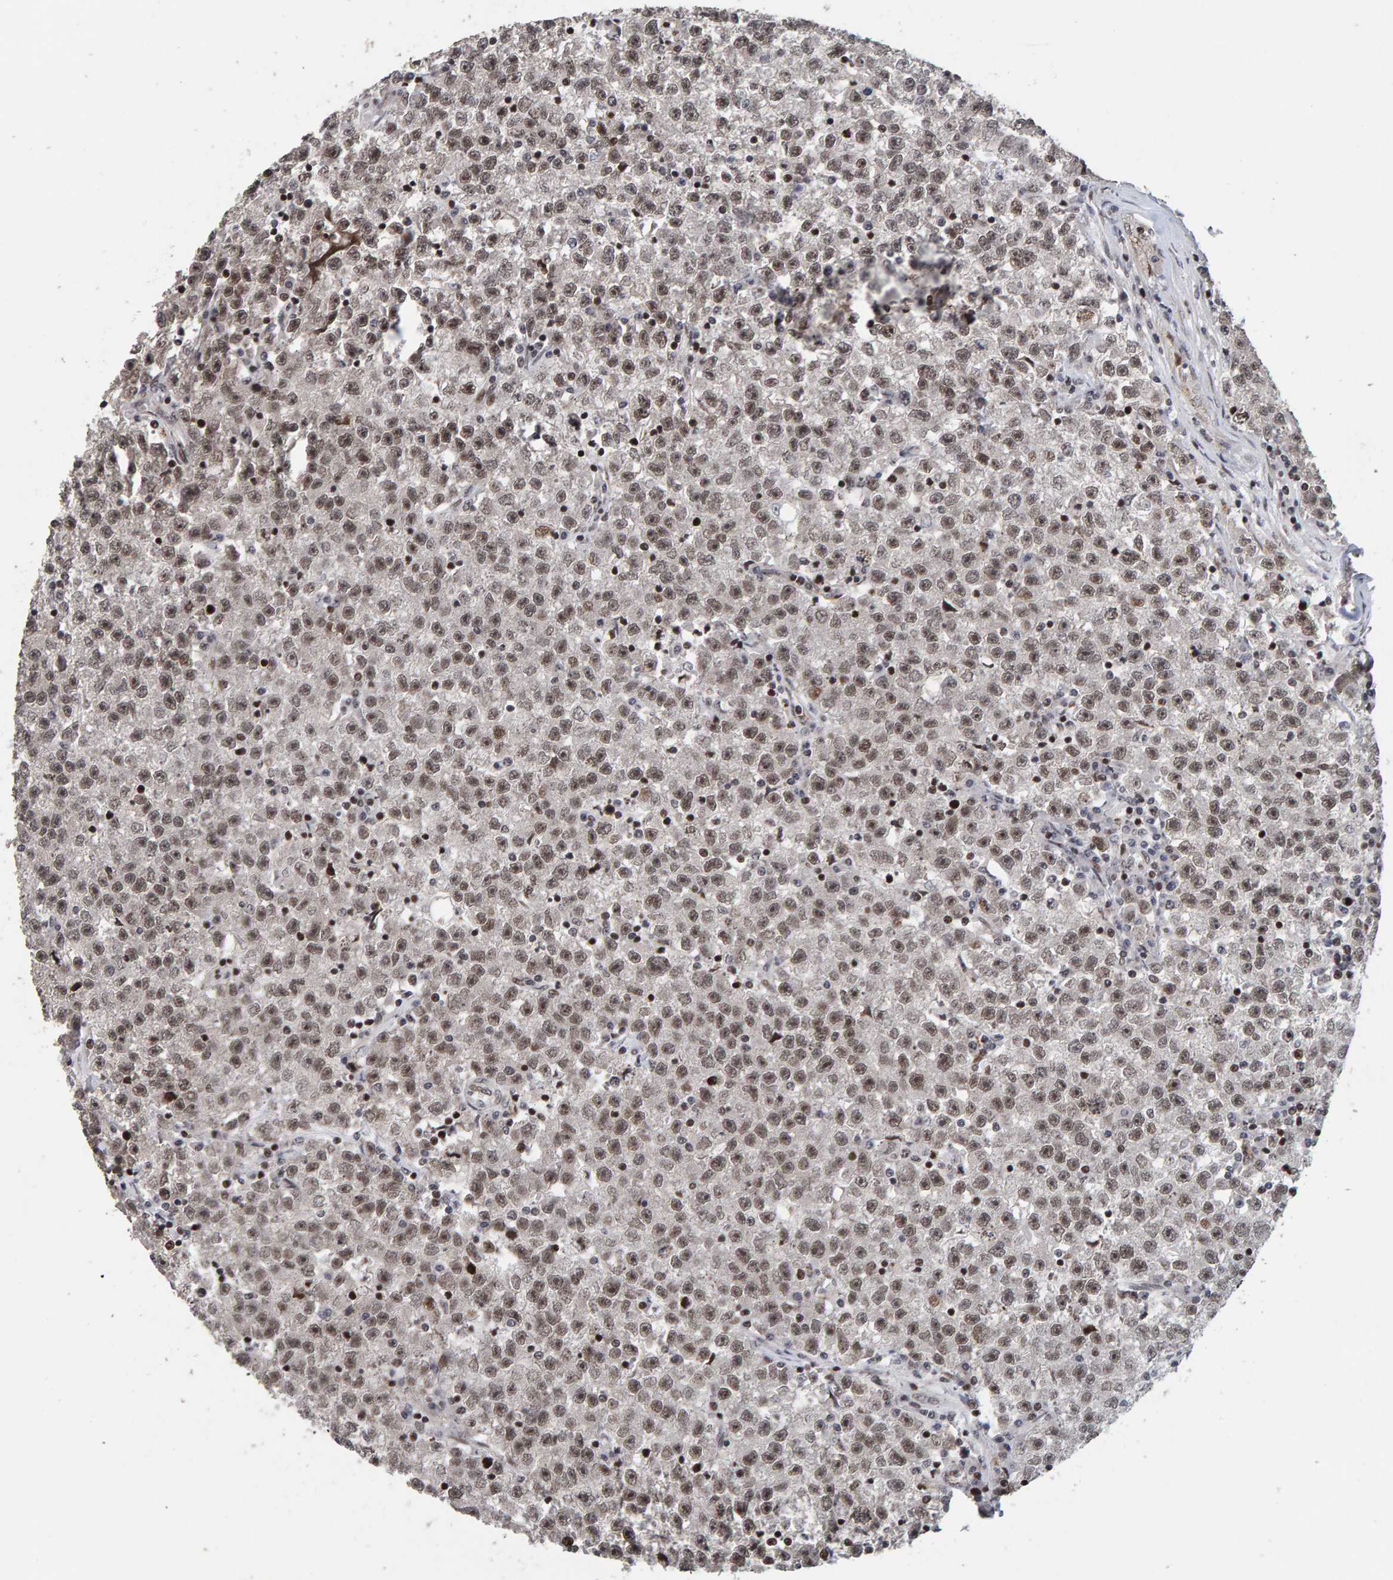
{"staining": {"intensity": "moderate", "quantity": "25%-75%", "location": "nuclear"}, "tissue": "testis cancer", "cell_type": "Tumor cells", "image_type": "cancer", "snomed": [{"axis": "morphology", "description": "Seminoma, NOS"}, {"axis": "topography", "description": "Testis"}], "caption": "A micrograph of human testis cancer stained for a protein reveals moderate nuclear brown staining in tumor cells.", "gene": "CHD4", "patient": {"sex": "male", "age": 22}}